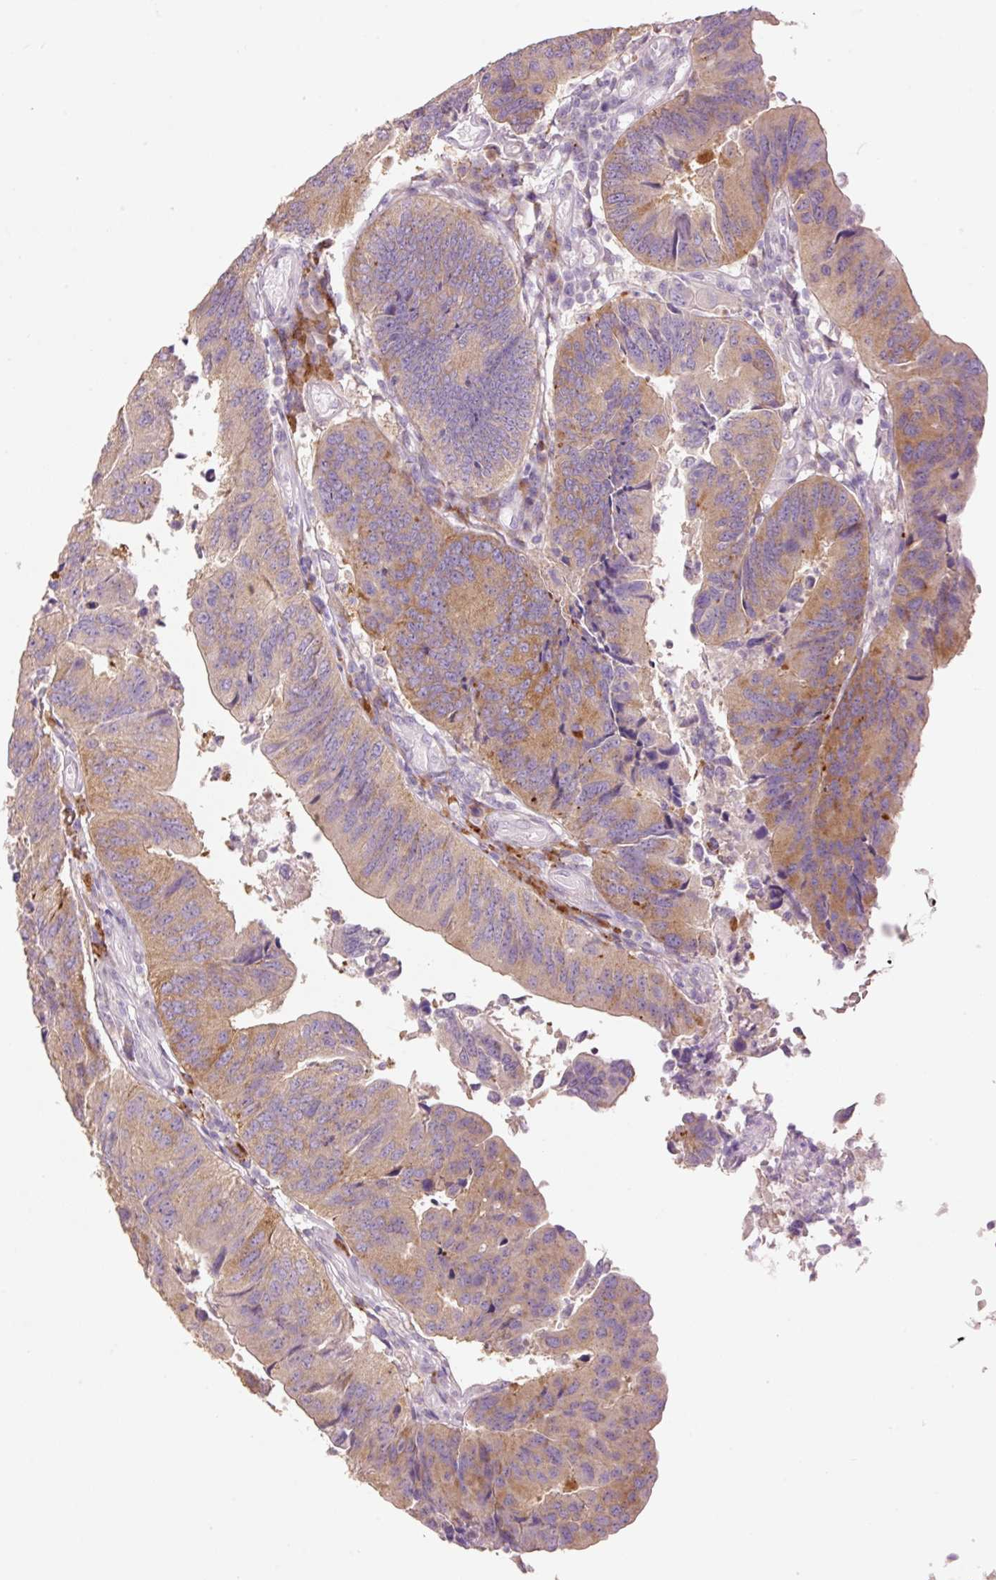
{"staining": {"intensity": "moderate", "quantity": "25%-75%", "location": "cytoplasmic/membranous"}, "tissue": "colorectal cancer", "cell_type": "Tumor cells", "image_type": "cancer", "snomed": [{"axis": "morphology", "description": "Adenocarcinoma, NOS"}, {"axis": "topography", "description": "Colon"}], "caption": "Colorectal adenocarcinoma stained for a protein shows moderate cytoplasmic/membranous positivity in tumor cells.", "gene": "HAX1", "patient": {"sex": "female", "age": 67}}